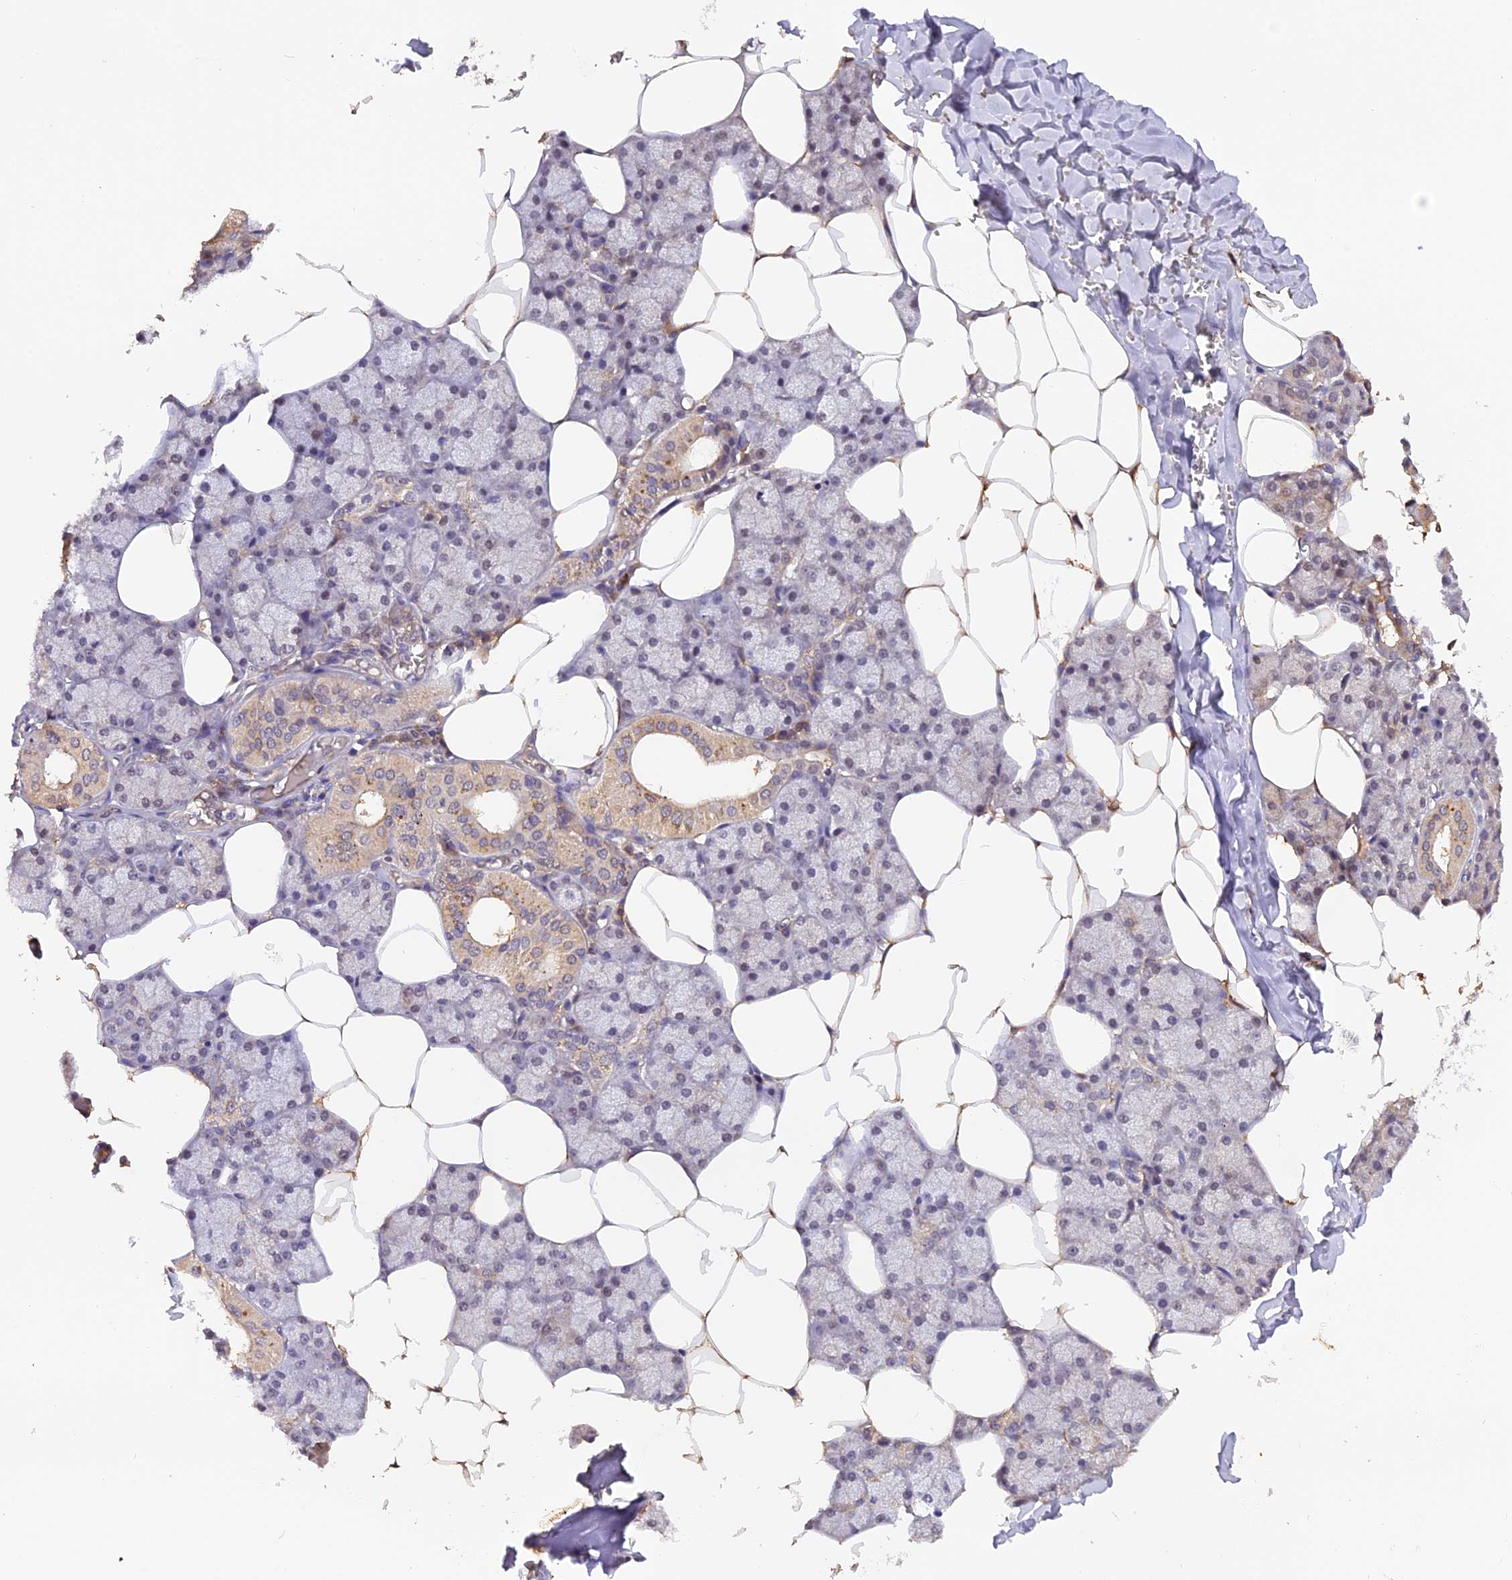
{"staining": {"intensity": "moderate", "quantity": "25%-75%", "location": "cytoplasmic/membranous"}, "tissue": "salivary gland", "cell_type": "Glandular cells", "image_type": "normal", "snomed": [{"axis": "morphology", "description": "Normal tissue, NOS"}, {"axis": "topography", "description": "Salivary gland"}], "caption": "Human salivary gland stained for a protein (brown) demonstrates moderate cytoplasmic/membranous positive staining in about 25%-75% of glandular cells.", "gene": "TRMT1", "patient": {"sex": "male", "age": 62}}